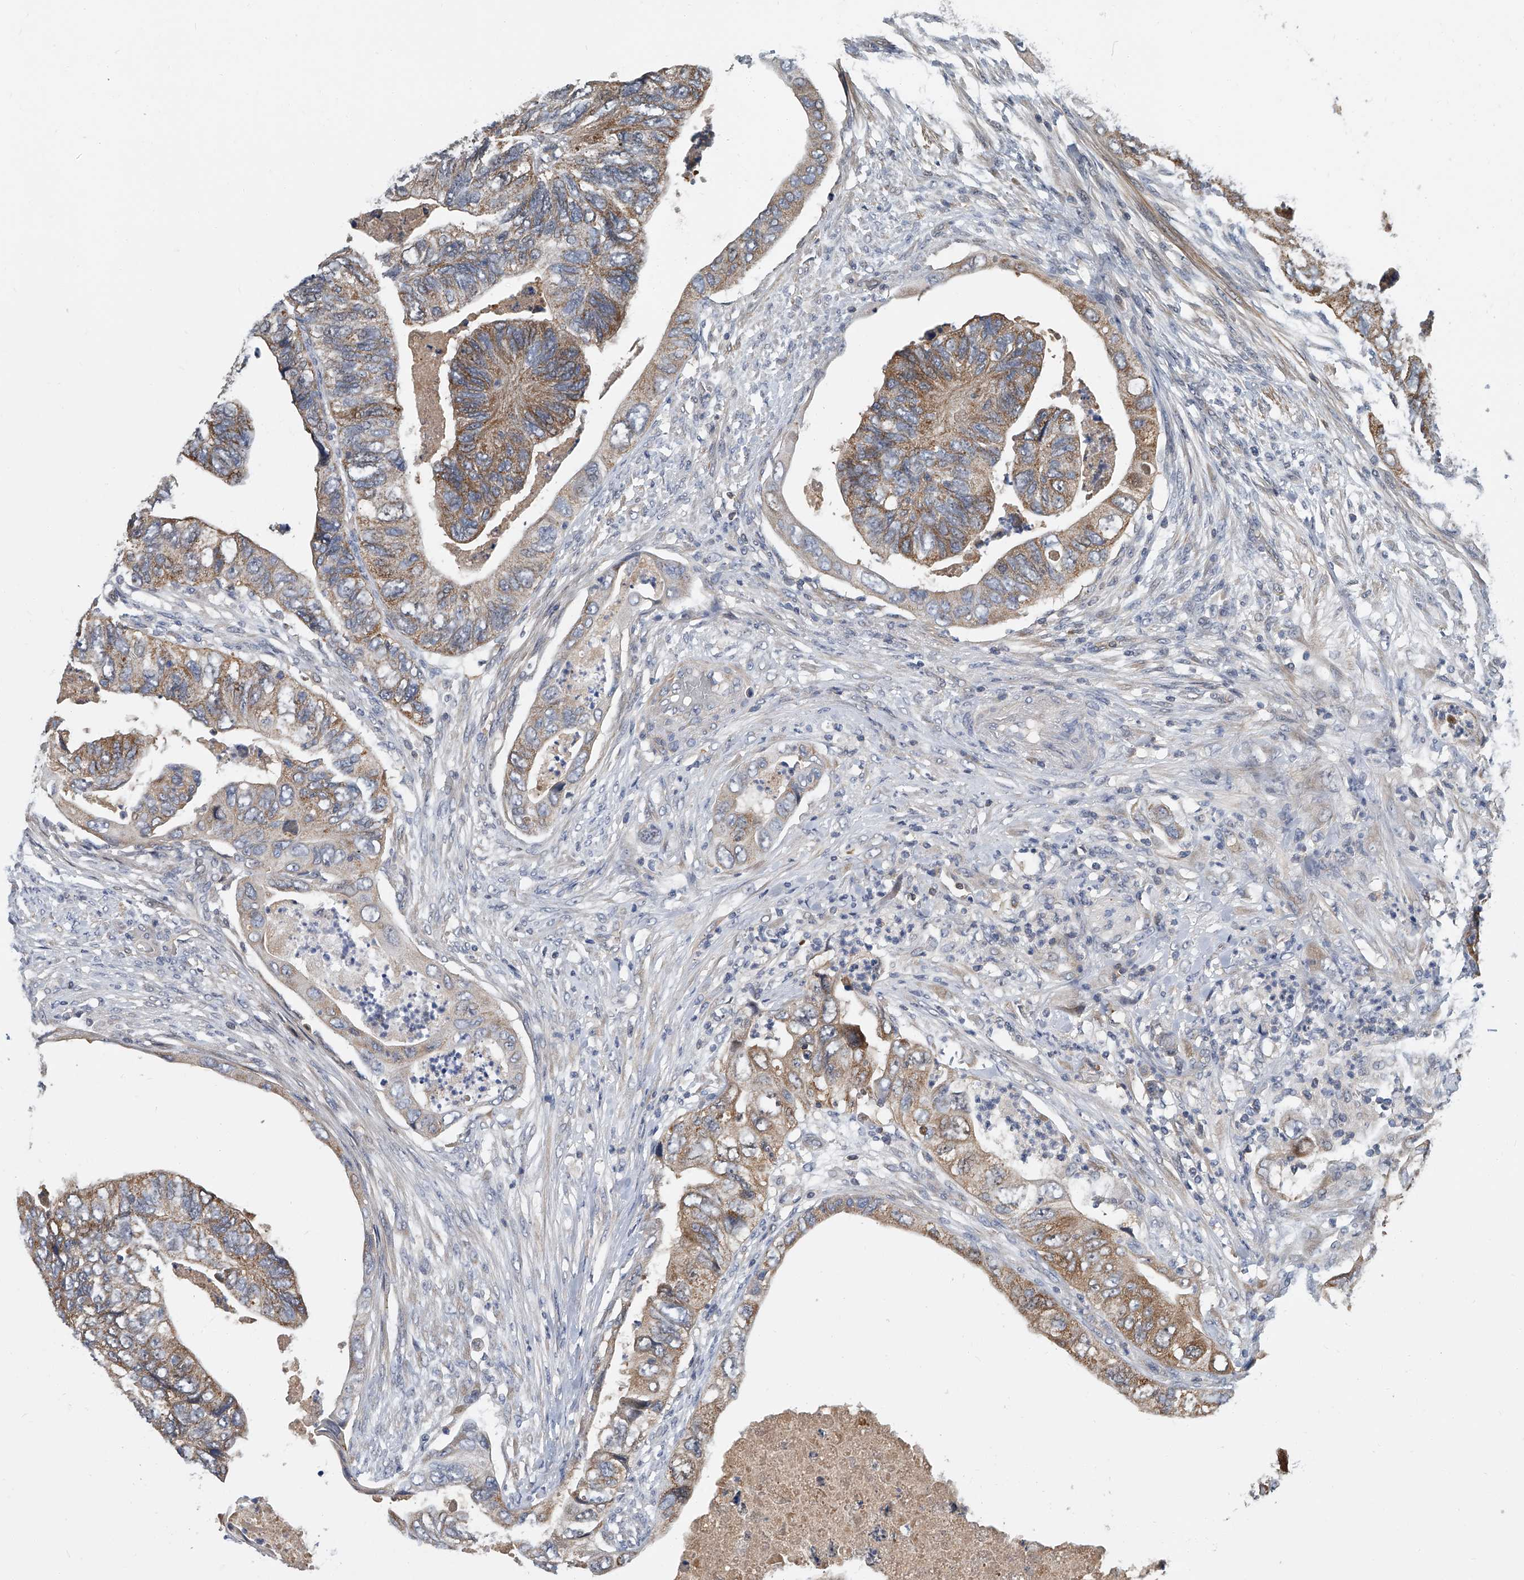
{"staining": {"intensity": "moderate", "quantity": "25%-75%", "location": "cytoplasmic/membranous"}, "tissue": "colorectal cancer", "cell_type": "Tumor cells", "image_type": "cancer", "snomed": [{"axis": "morphology", "description": "Adenocarcinoma, NOS"}, {"axis": "topography", "description": "Rectum"}], "caption": "About 25%-75% of tumor cells in colorectal cancer display moderate cytoplasmic/membranous protein staining as visualized by brown immunohistochemical staining.", "gene": "CD200", "patient": {"sex": "male", "age": 63}}